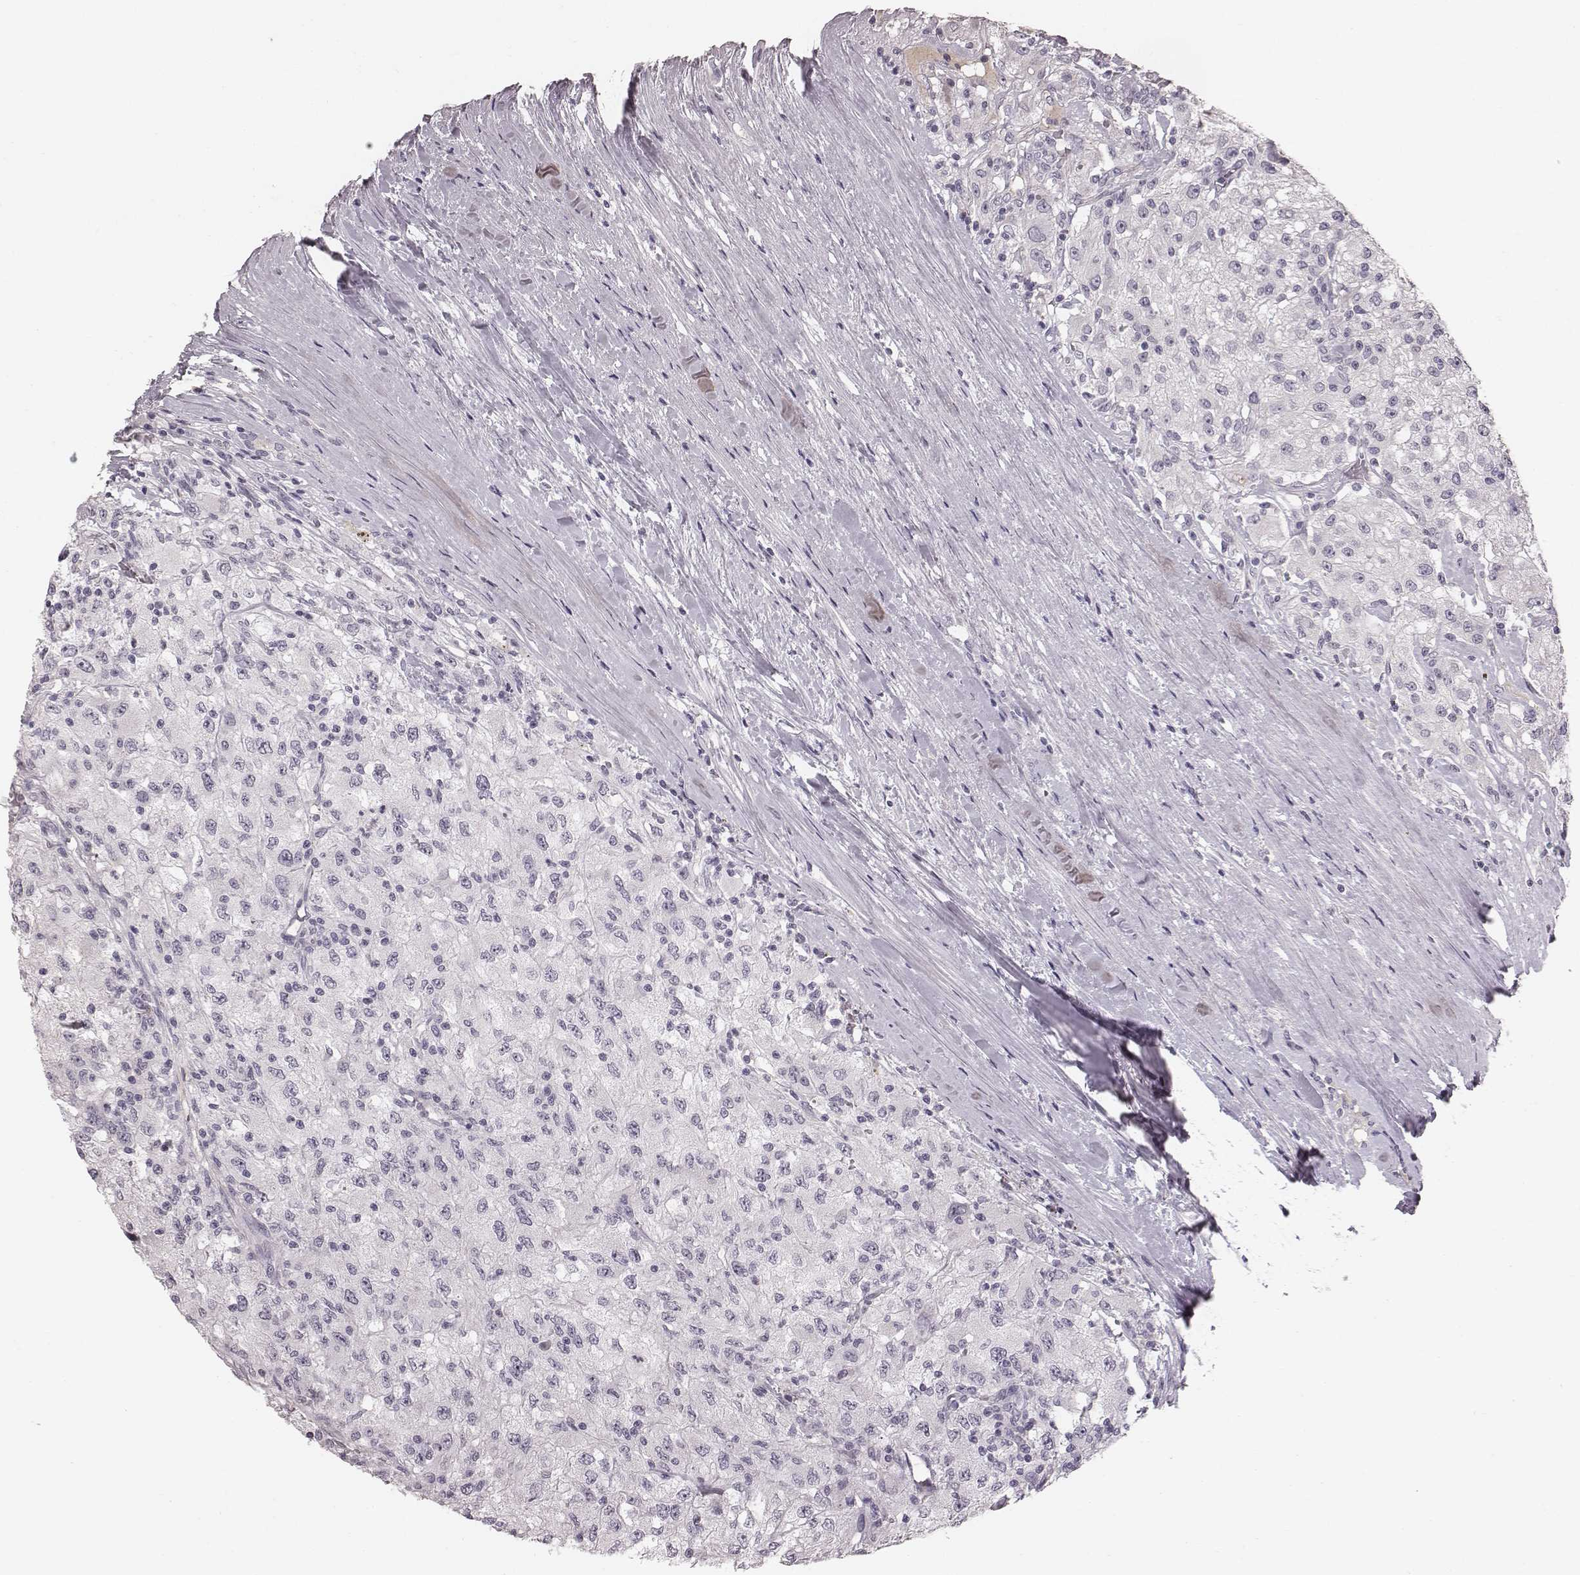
{"staining": {"intensity": "negative", "quantity": "none", "location": "none"}, "tissue": "renal cancer", "cell_type": "Tumor cells", "image_type": "cancer", "snomed": [{"axis": "morphology", "description": "Adenocarcinoma, NOS"}, {"axis": "topography", "description": "Kidney"}], "caption": "The immunohistochemistry (IHC) histopathology image has no significant staining in tumor cells of adenocarcinoma (renal) tissue. (Brightfield microscopy of DAB immunohistochemistry (IHC) at high magnification).", "gene": "CFTR", "patient": {"sex": "female", "age": 67}}